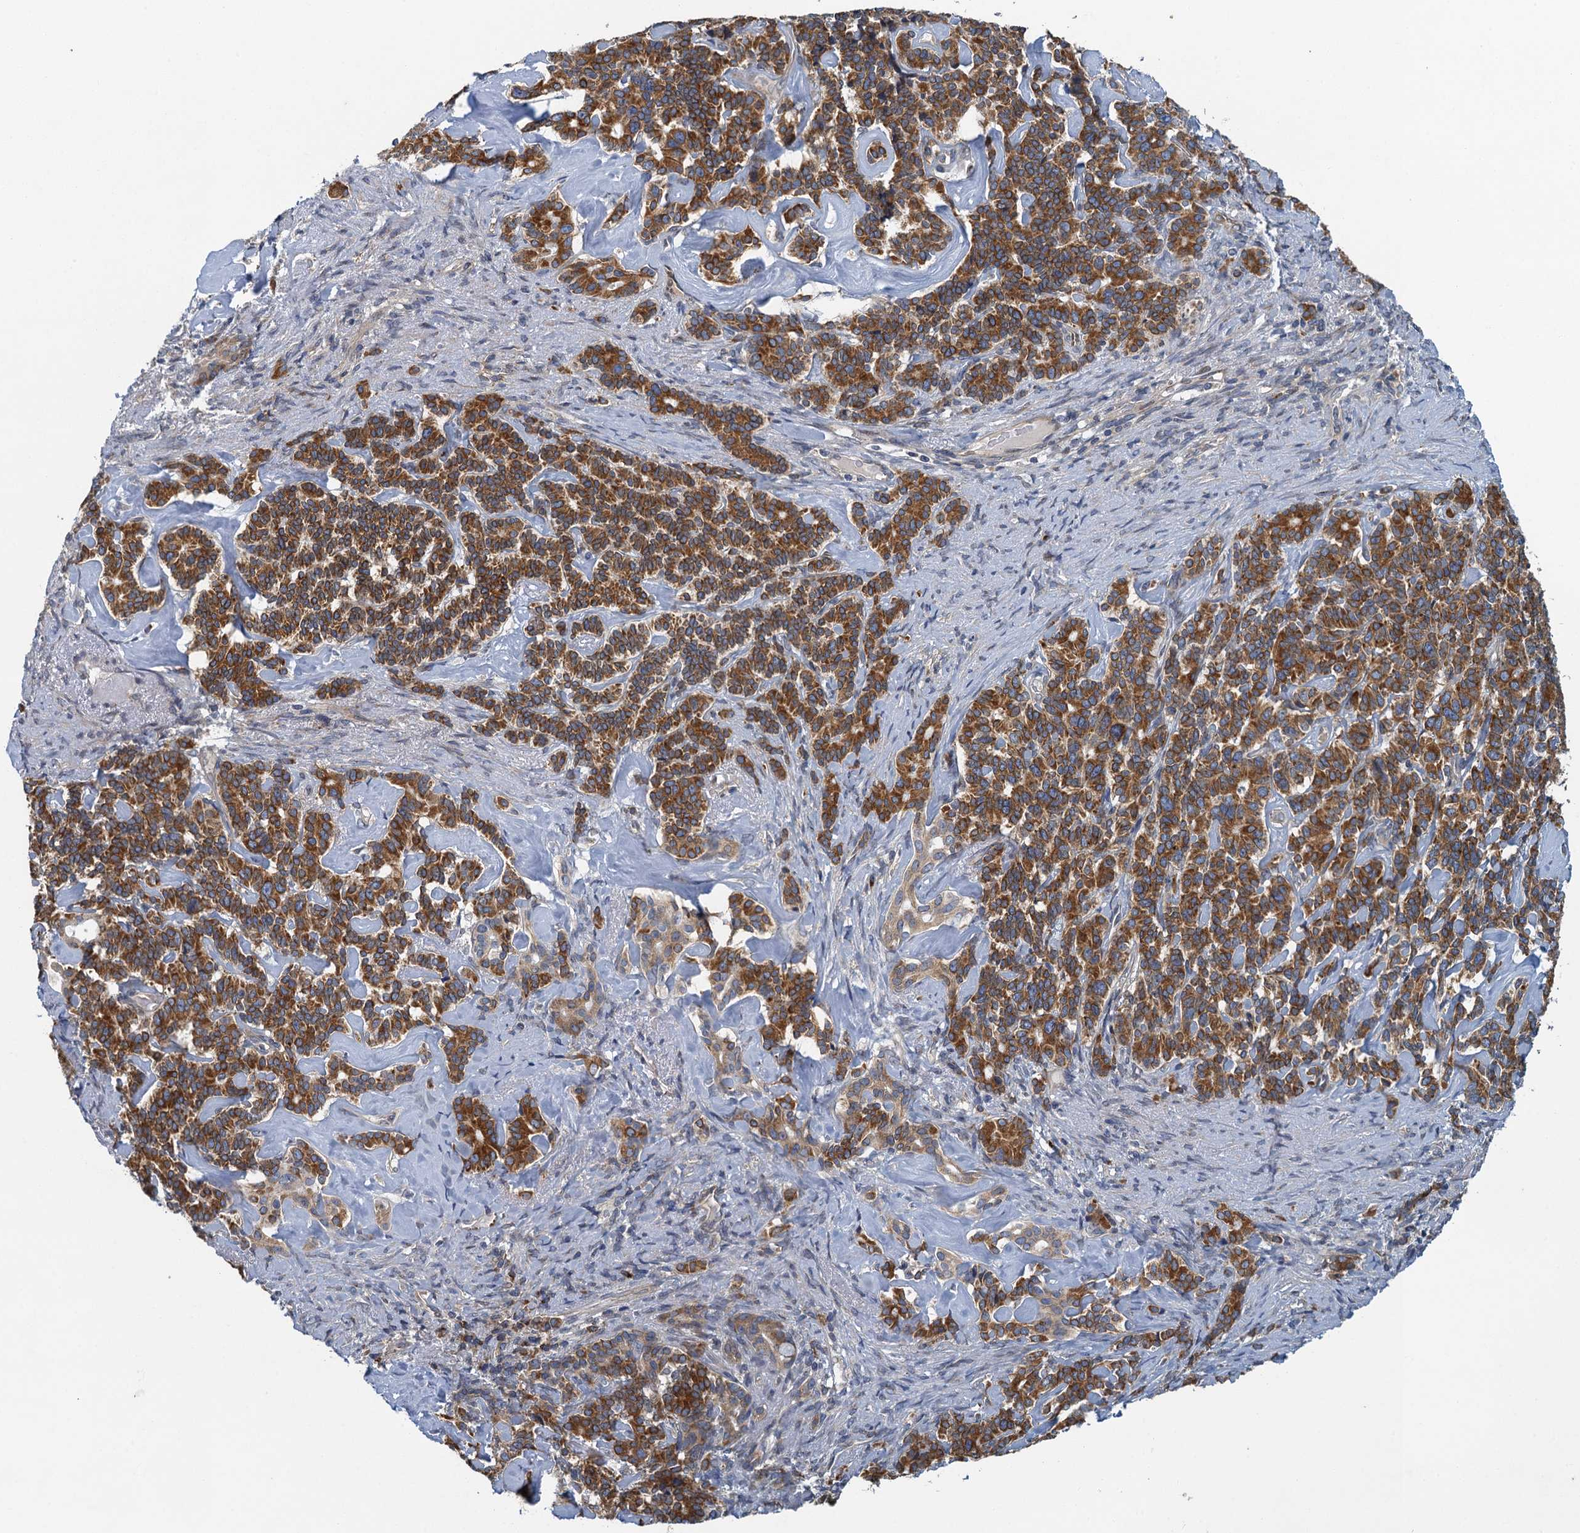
{"staining": {"intensity": "strong", "quantity": ">75%", "location": "cytoplasmic/membranous"}, "tissue": "pancreatic cancer", "cell_type": "Tumor cells", "image_type": "cancer", "snomed": [{"axis": "morphology", "description": "Adenocarcinoma, NOS"}, {"axis": "topography", "description": "Pancreas"}], "caption": "Immunohistochemistry histopathology image of adenocarcinoma (pancreatic) stained for a protein (brown), which displays high levels of strong cytoplasmic/membranous positivity in approximately >75% of tumor cells.", "gene": "ALG2", "patient": {"sex": "female", "age": 74}}